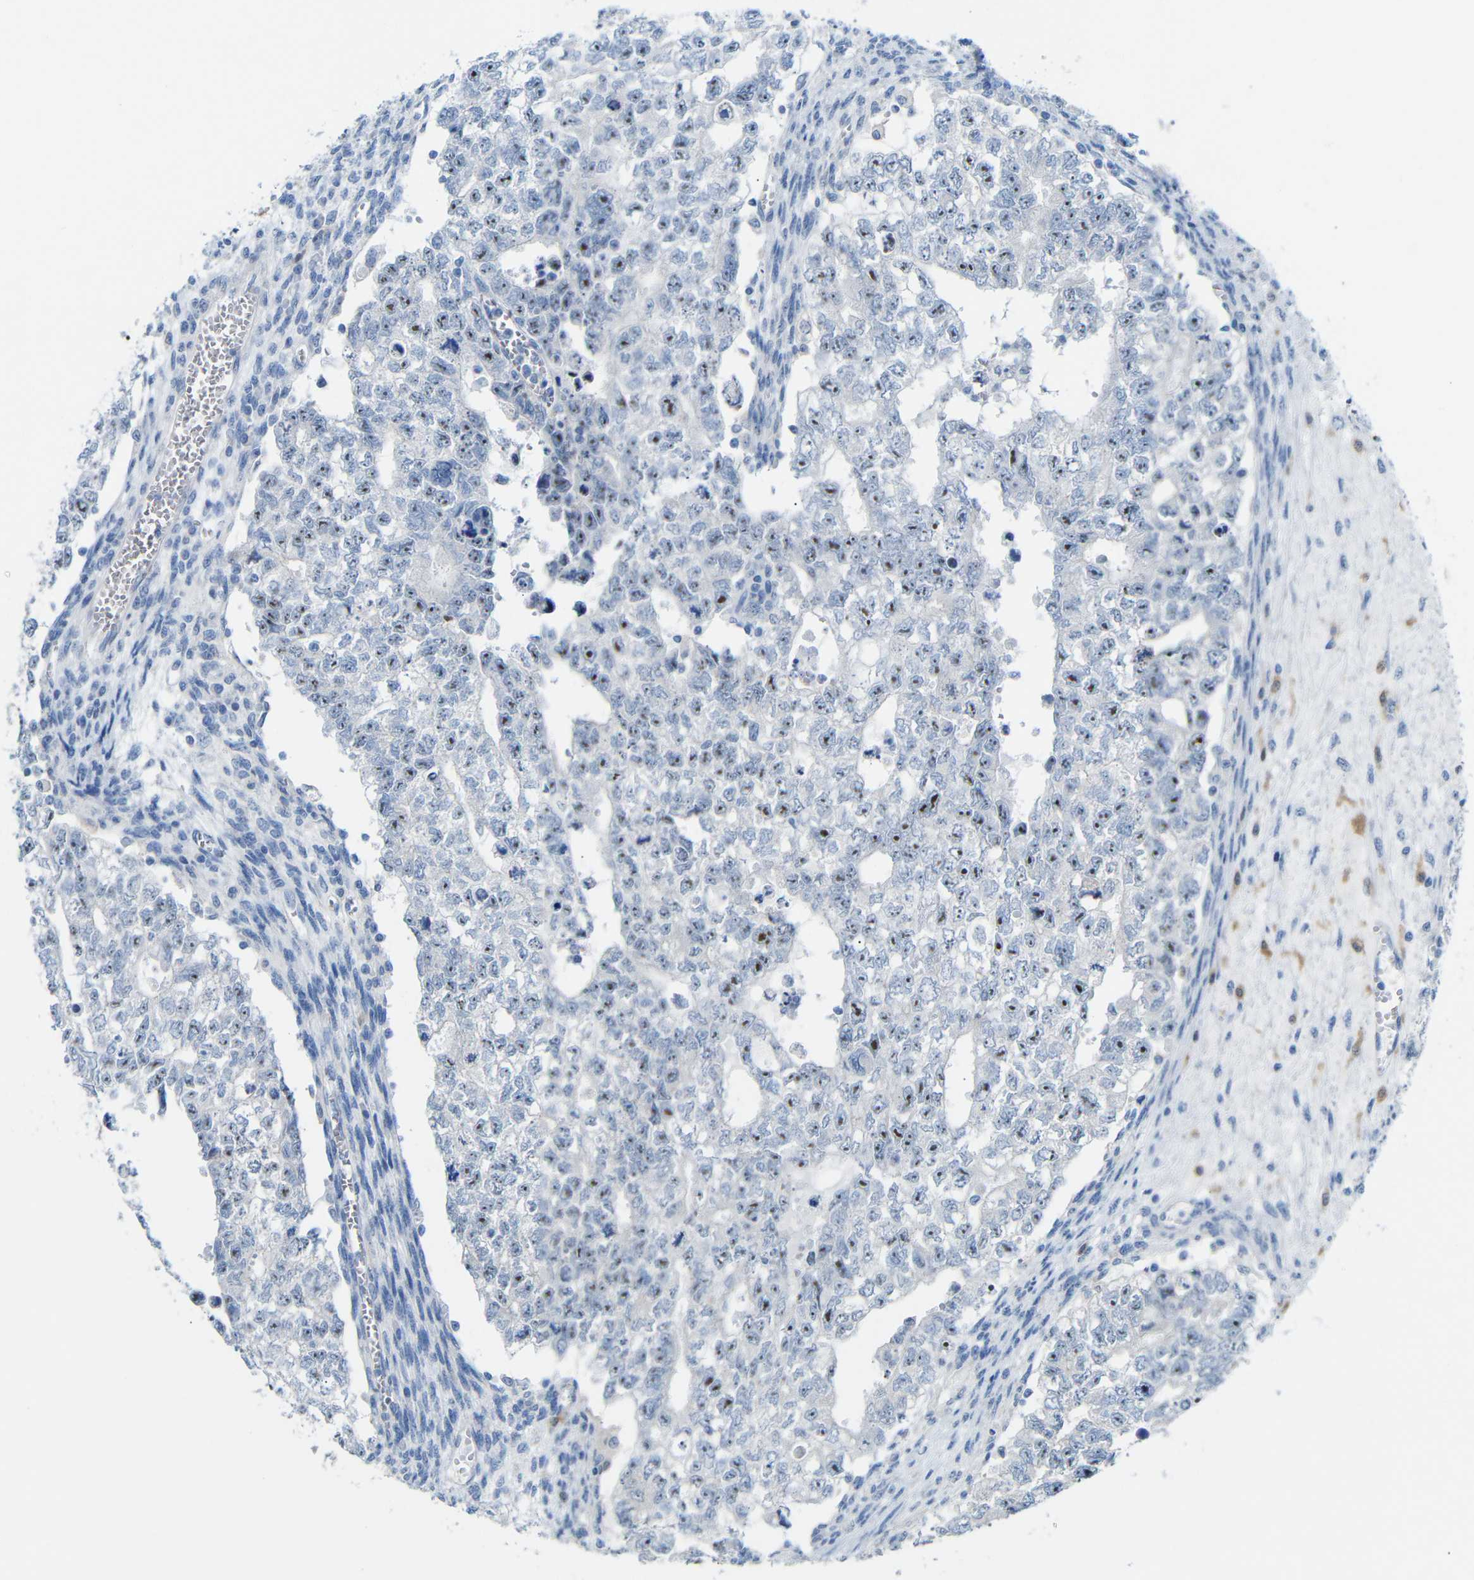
{"staining": {"intensity": "moderate", "quantity": ">75%", "location": "nuclear"}, "tissue": "testis cancer", "cell_type": "Tumor cells", "image_type": "cancer", "snomed": [{"axis": "morphology", "description": "Seminoma, NOS"}, {"axis": "morphology", "description": "Carcinoma, Embryonal, NOS"}, {"axis": "topography", "description": "Testis"}], "caption": "This is a photomicrograph of immunohistochemistry staining of seminoma (testis), which shows moderate positivity in the nuclear of tumor cells.", "gene": "C1orf210", "patient": {"sex": "male", "age": 38}}